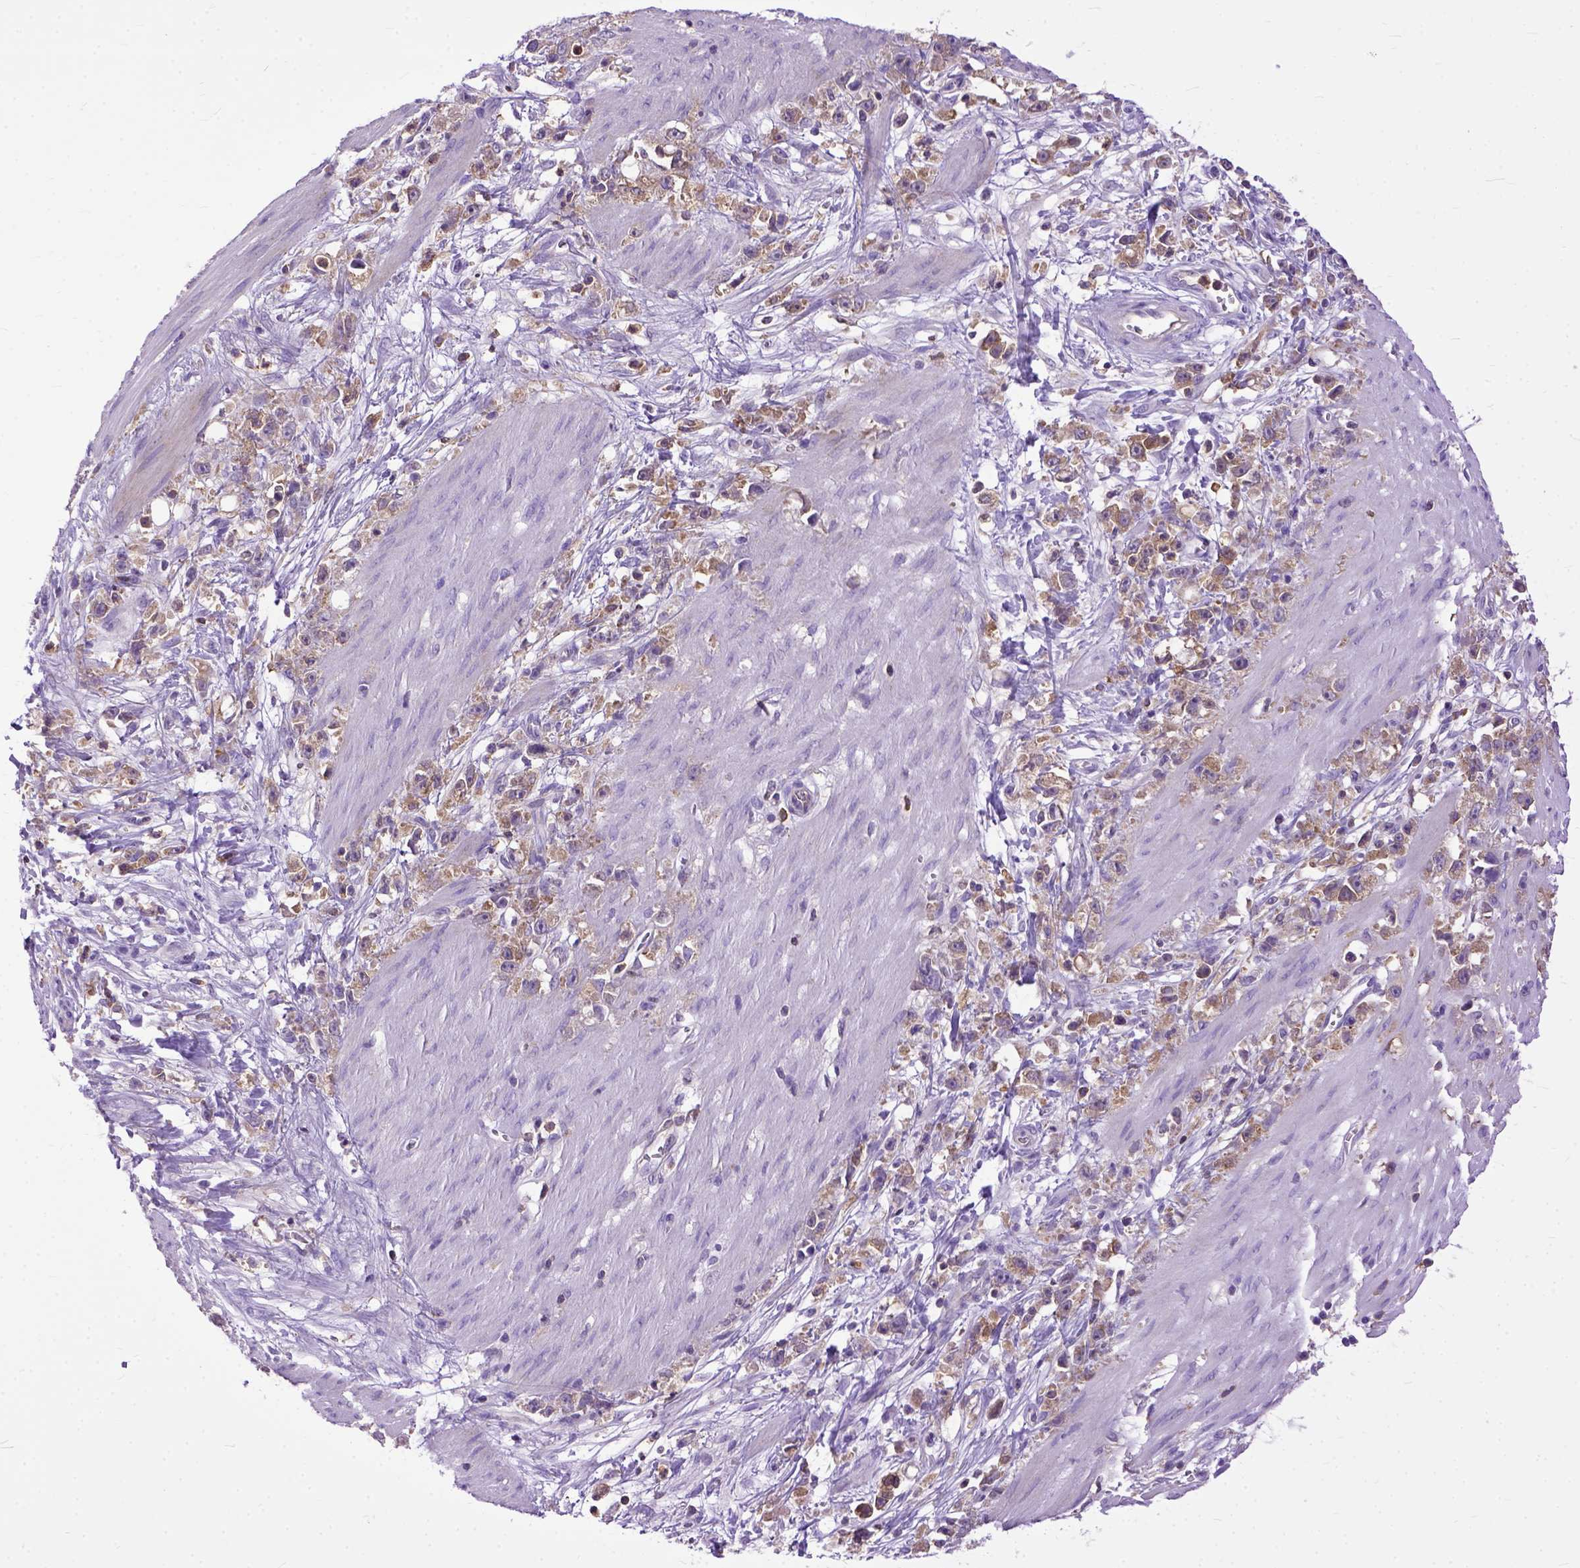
{"staining": {"intensity": "moderate", "quantity": "<25%", "location": "cytoplasmic/membranous"}, "tissue": "stomach cancer", "cell_type": "Tumor cells", "image_type": "cancer", "snomed": [{"axis": "morphology", "description": "Adenocarcinoma, NOS"}, {"axis": "topography", "description": "Stomach"}], "caption": "This histopathology image demonstrates stomach cancer stained with immunohistochemistry to label a protein in brown. The cytoplasmic/membranous of tumor cells show moderate positivity for the protein. Nuclei are counter-stained blue.", "gene": "NAMPT", "patient": {"sex": "female", "age": 59}}